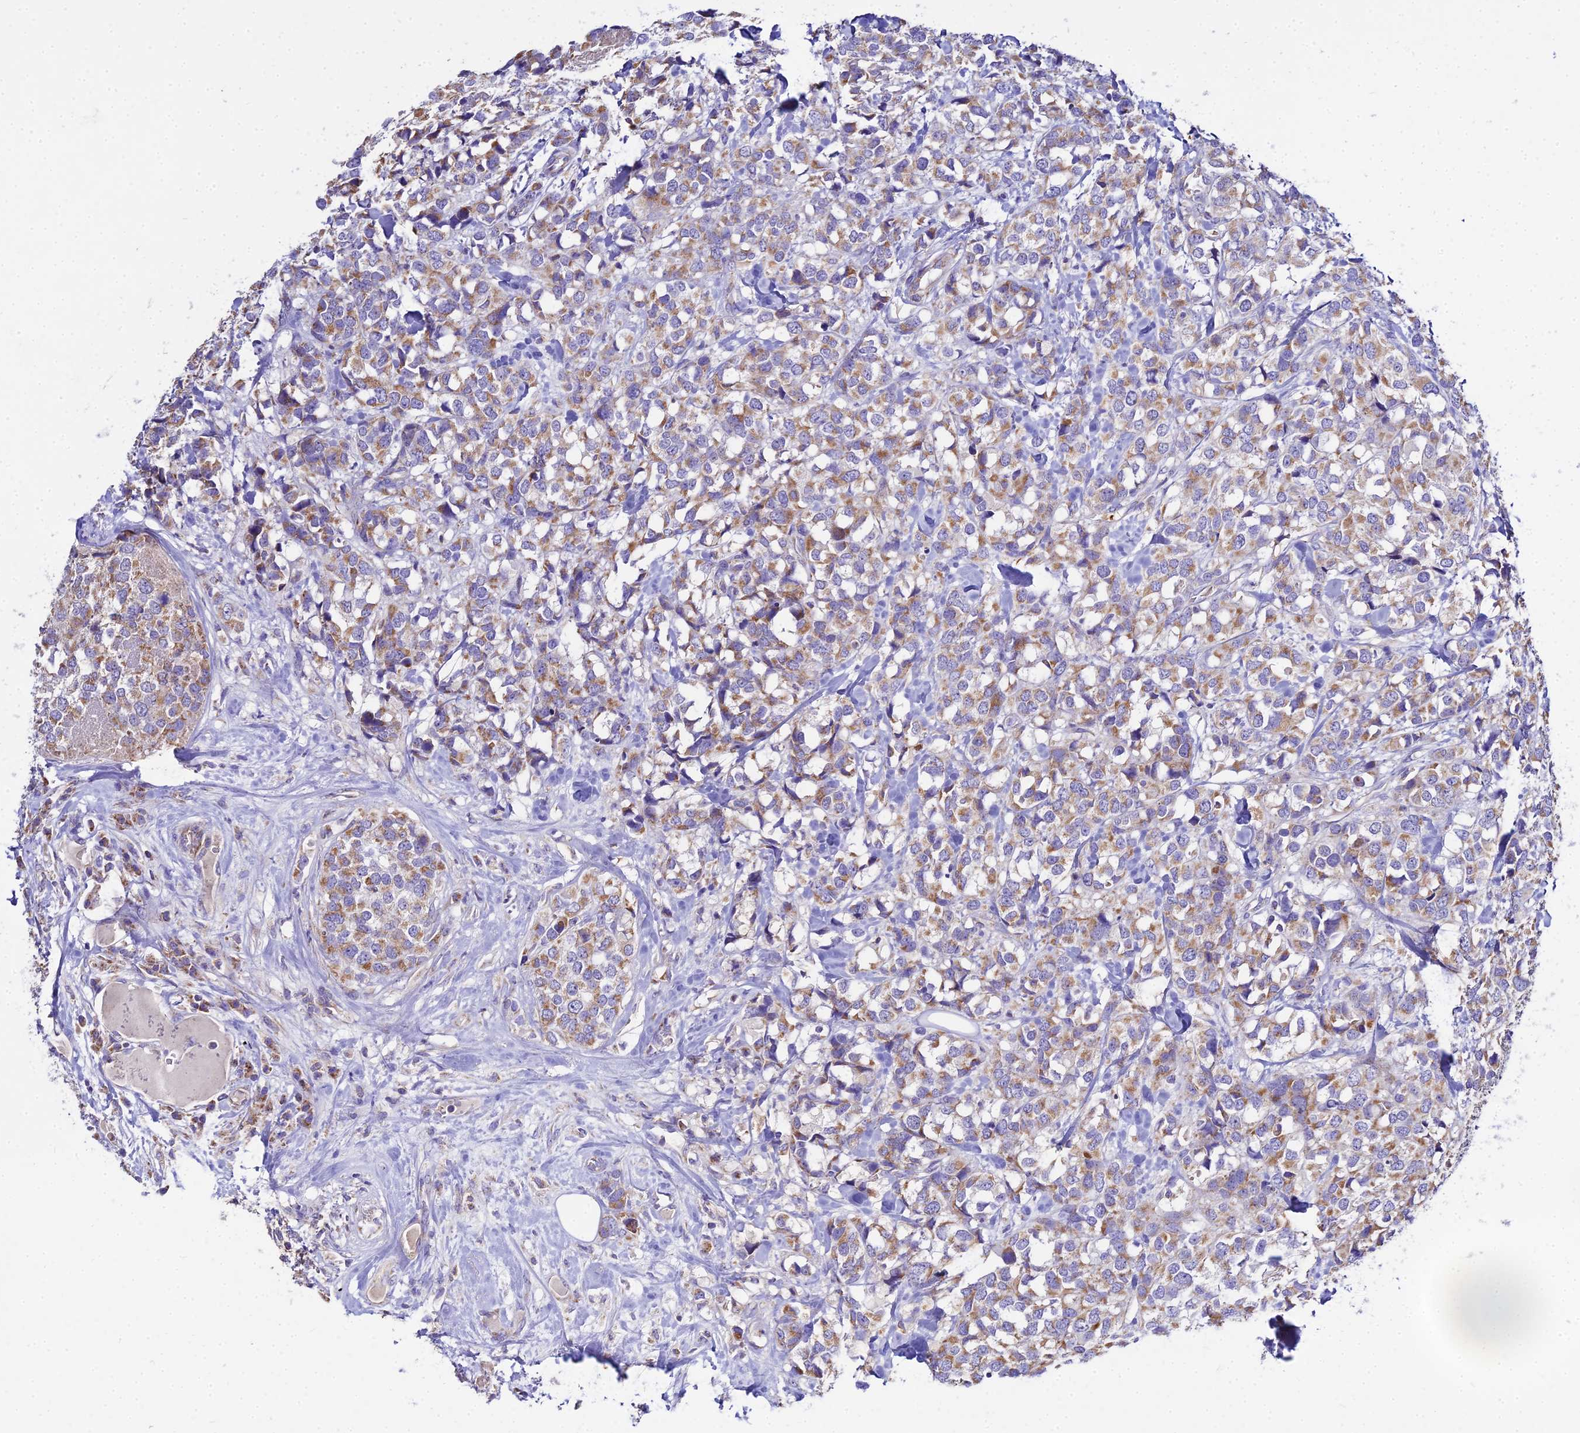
{"staining": {"intensity": "moderate", "quantity": ">75%", "location": "cytoplasmic/membranous"}, "tissue": "breast cancer", "cell_type": "Tumor cells", "image_type": "cancer", "snomed": [{"axis": "morphology", "description": "Lobular carcinoma"}, {"axis": "topography", "description": "Breast"}], "caption": "Immunohistochemical staining of lobular carcinoma (breast) exhibits moderate cytoplasmic/membranous protein positivity in approximately >75% of tumor cells. (Stains: DAB in brown, nuclei in blue, Microscopy: brightfield microscopy at high magnification).", "gene": "TYW5", "patient": {"sex": "female", "age": 59}}